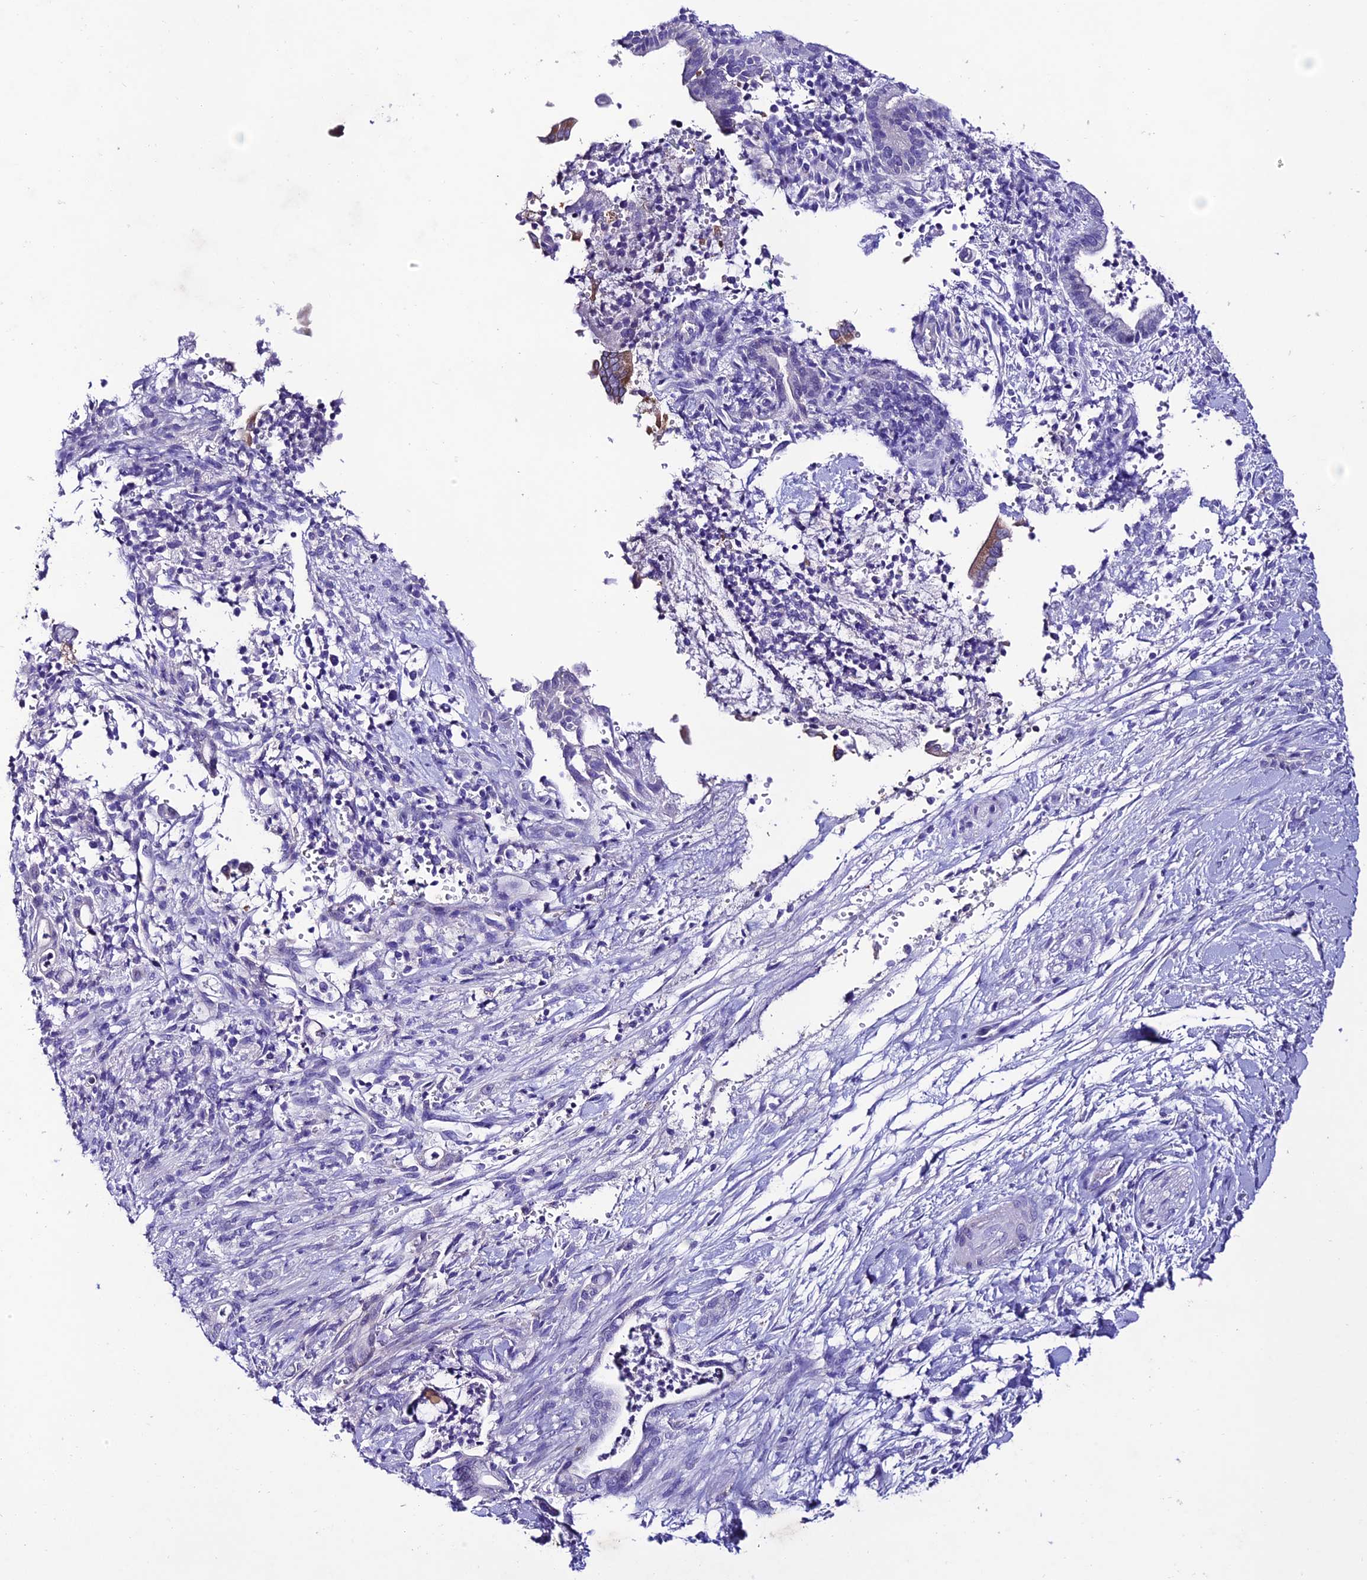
{"staining": {"intensity": "negative", "quantity": "none", "location": "none"}, "tissue": "pancreatic cancer", "cell_type": "Tumor cells", "image_type": "cancer", "snomed": [{"axis": "morphology", "description": "Normal tissue, NOS"}, {"axis": "morphology", "description": "Adenocarcinoma, NOS"}, {"axis": "topography", "description": "Pancreas"}], "caption": "Micrograph shows no protein positivity in tumor cells of pancreatic cancer tissue.", "gene": "NLRP6", "patient": {"sex": "female", "age": 55}}